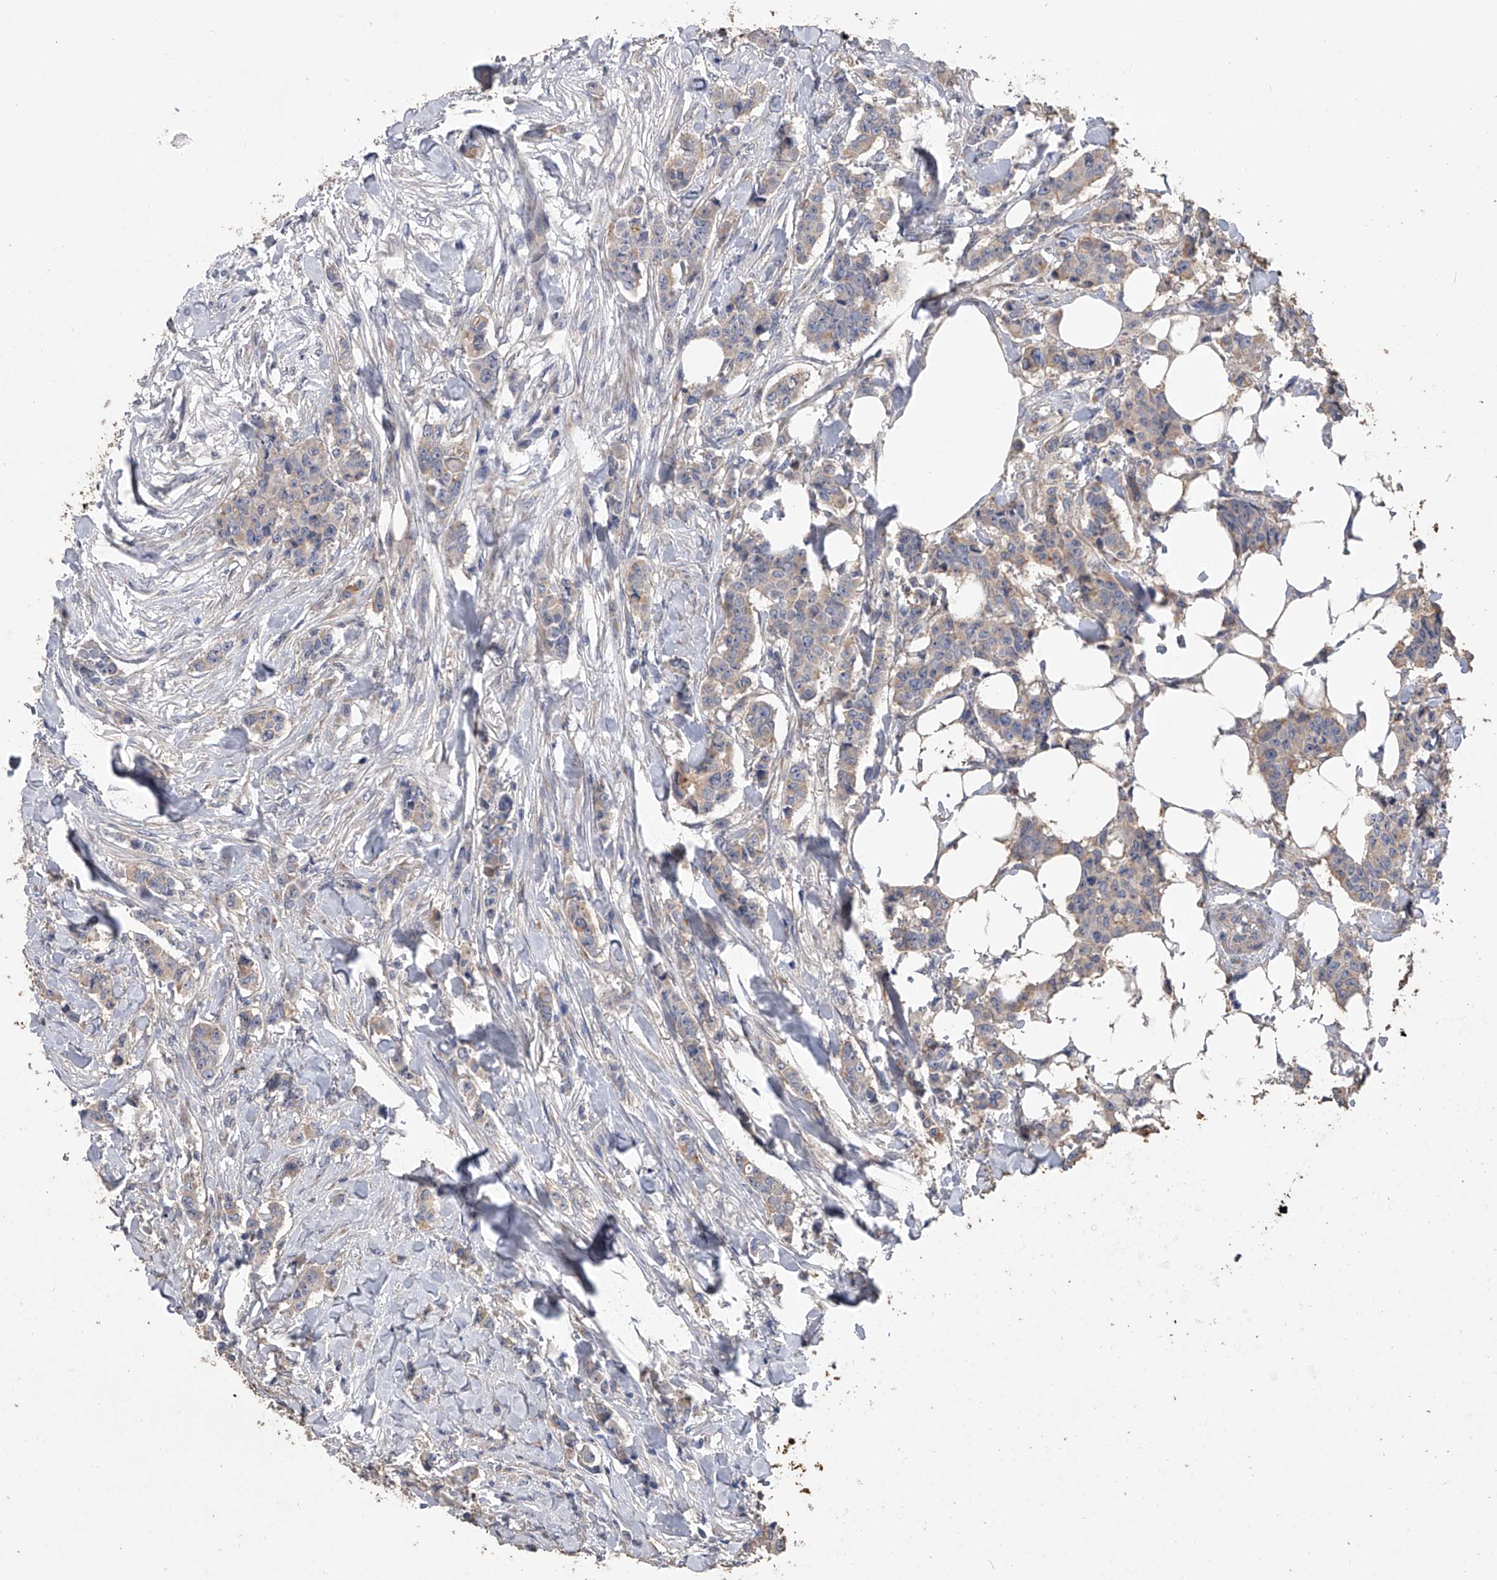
{"staining": {"intensity": "negative", "quantity": "none", "location": "none"}, "tissue": "breast cancer", "cell_type": "Tumor cells", "image_type": "cancer", "snomed": [{"axis": "morphology", "description": "Duct carcinoma"}, {"axis": "topography", "description": "Breast"}], "caption": "High power microscopy histopathology image of an immunohistochemistry photomicrograph of breast cancer, revealing no significant staining in tumor cells.", "gene": "ZNF343", "patient": {"sex": "female", "age": 40}}